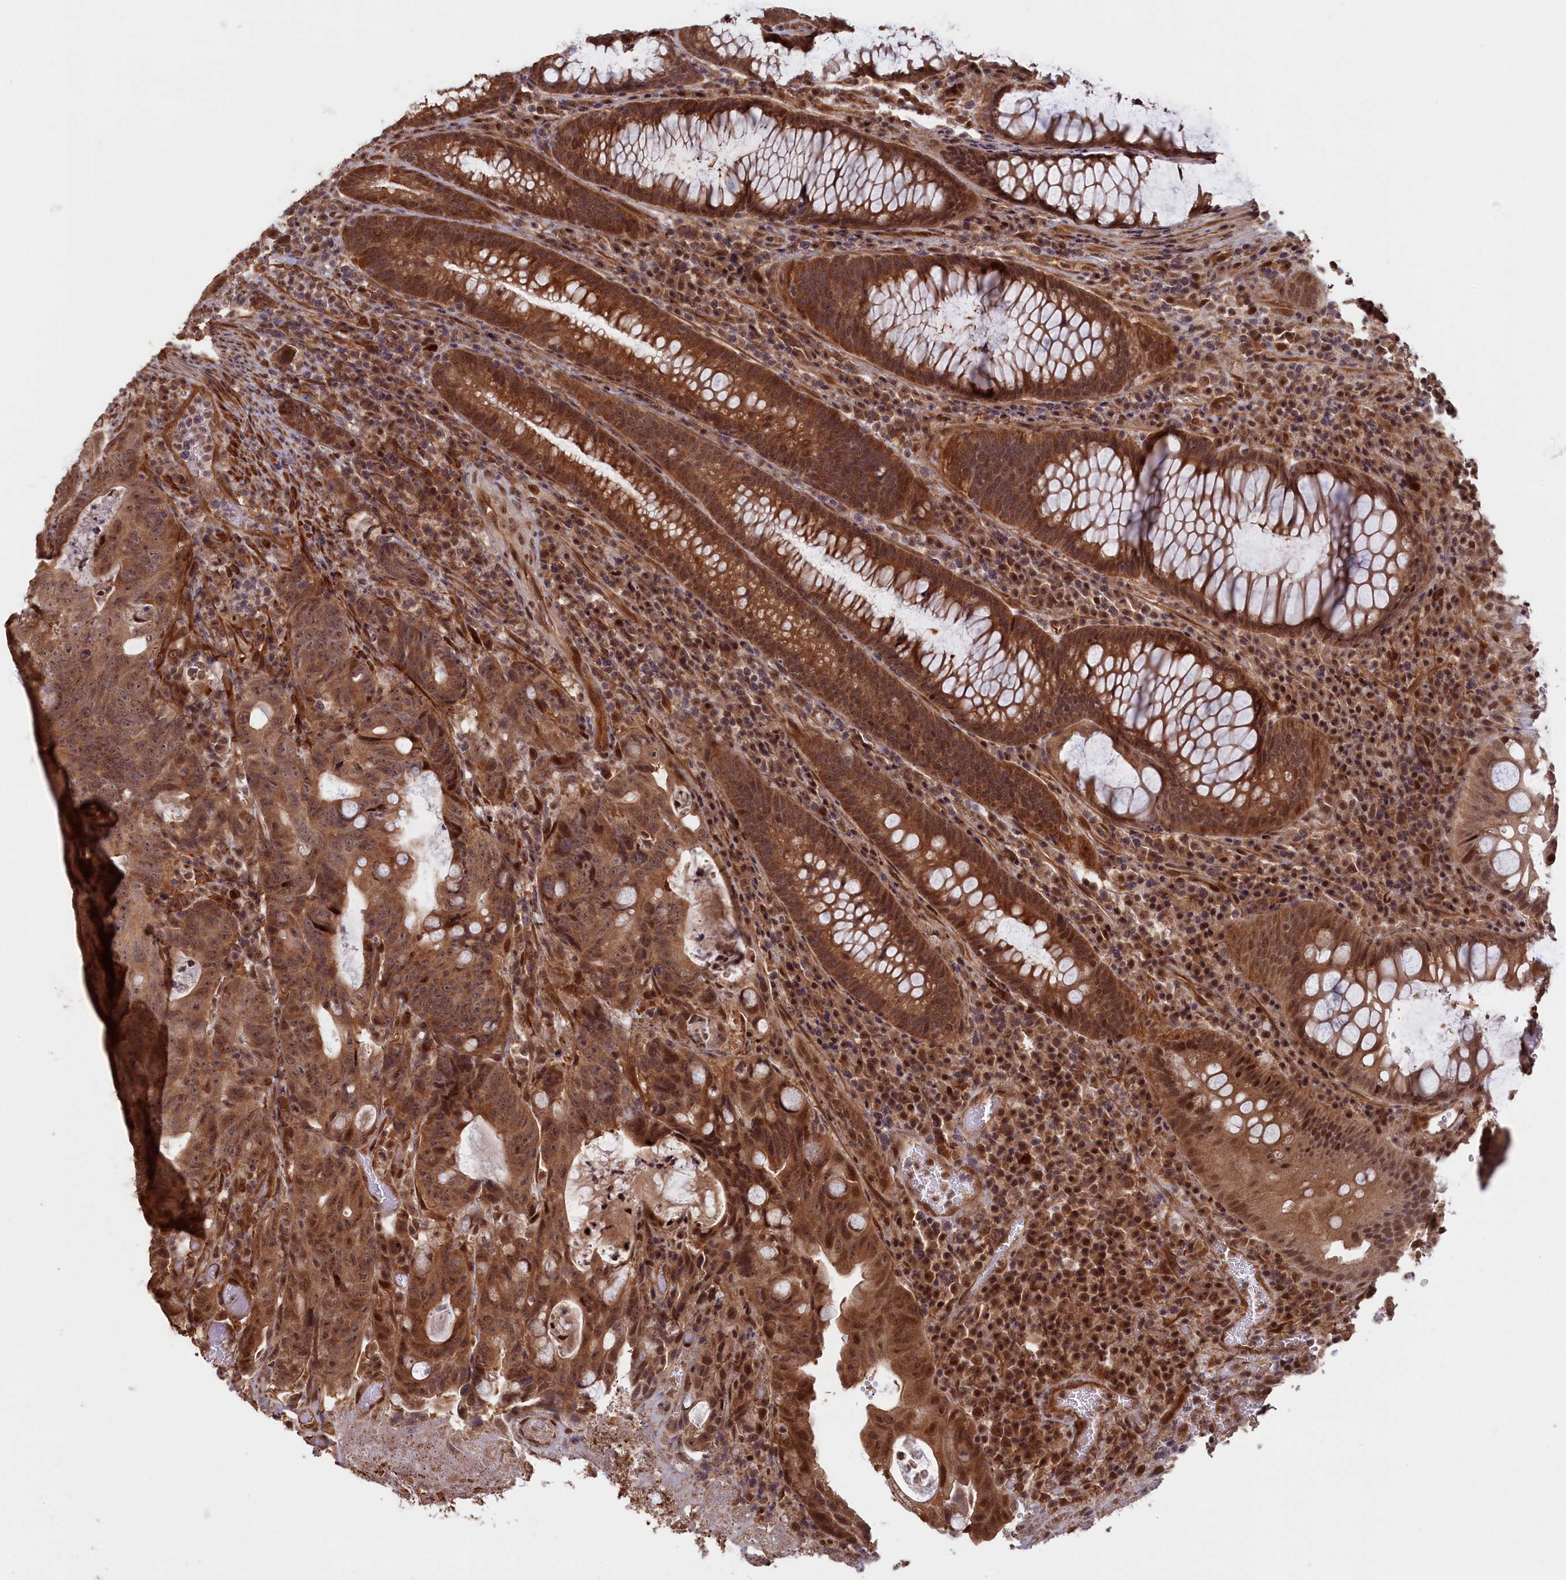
{"staining": {"intensity": "moderate", "quantity": ">75%", "location": "cytoplasmic/membranous,nuclear"}, "tissue": "colorectal cancer", "cell_type": "Tumor cells", "image_type": "cancer", "snomed": [{"axis": "morphology", "description": "Adenocarcinoma, NOS"}, {"axis": "topography", "description": "Colon"}], "caption": "Adenocarcinoma (colorectal) stained for a protein (brown) displays moderate cytoplasmic/membranous and nuclear positive staining in approximately >75% of tumor cells.", "gene": "HIF3A", "patient": {"sex": "female", "age": 82}}